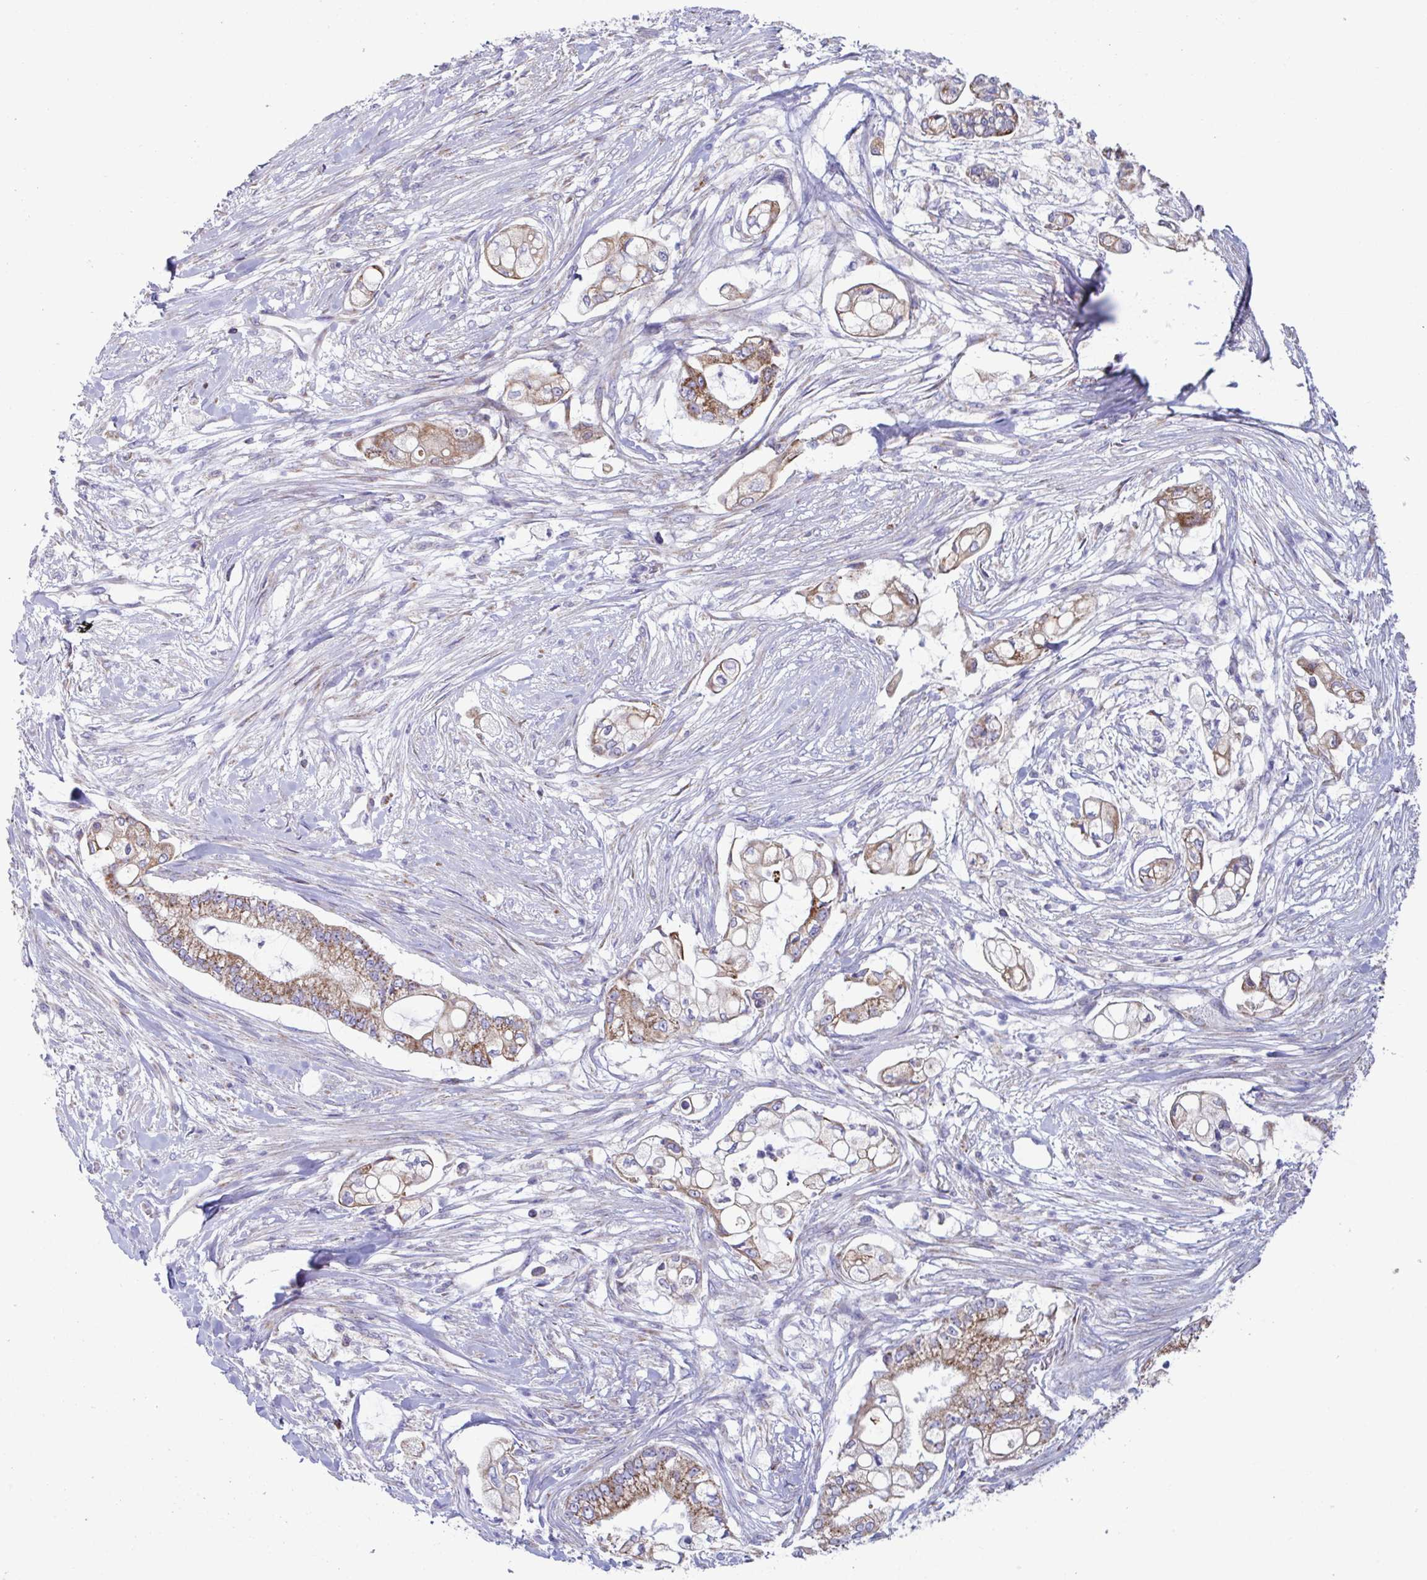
{"staining": {"intensity": "moderate", "quantity": "25%-75%", "location": "cytoplasmic/membranous"}, "tissue": "pancreatic cancer", "cell_type": "Tumor cells", "image_type": "cancer", "snomed": [{"axis": "morphology", "description": "Adenocarcinoma, NOS"}, {"axis": "topography", "description": "Pancreas"}], "caption": "Immunohistochemical staining of human adenocarcinoma (pancreatic) displays moderate cytoplasmic/membranous protein staining in approximately 25%-75% of tumor cells. (Stains: DAB (3,3'-diaminobenzidine) in brown, nuclei in blue, Microscopy: brightfield microscopy at high magnification).", "gene": "BCAT2", "patient": {"sex": "female", "age": 69}}